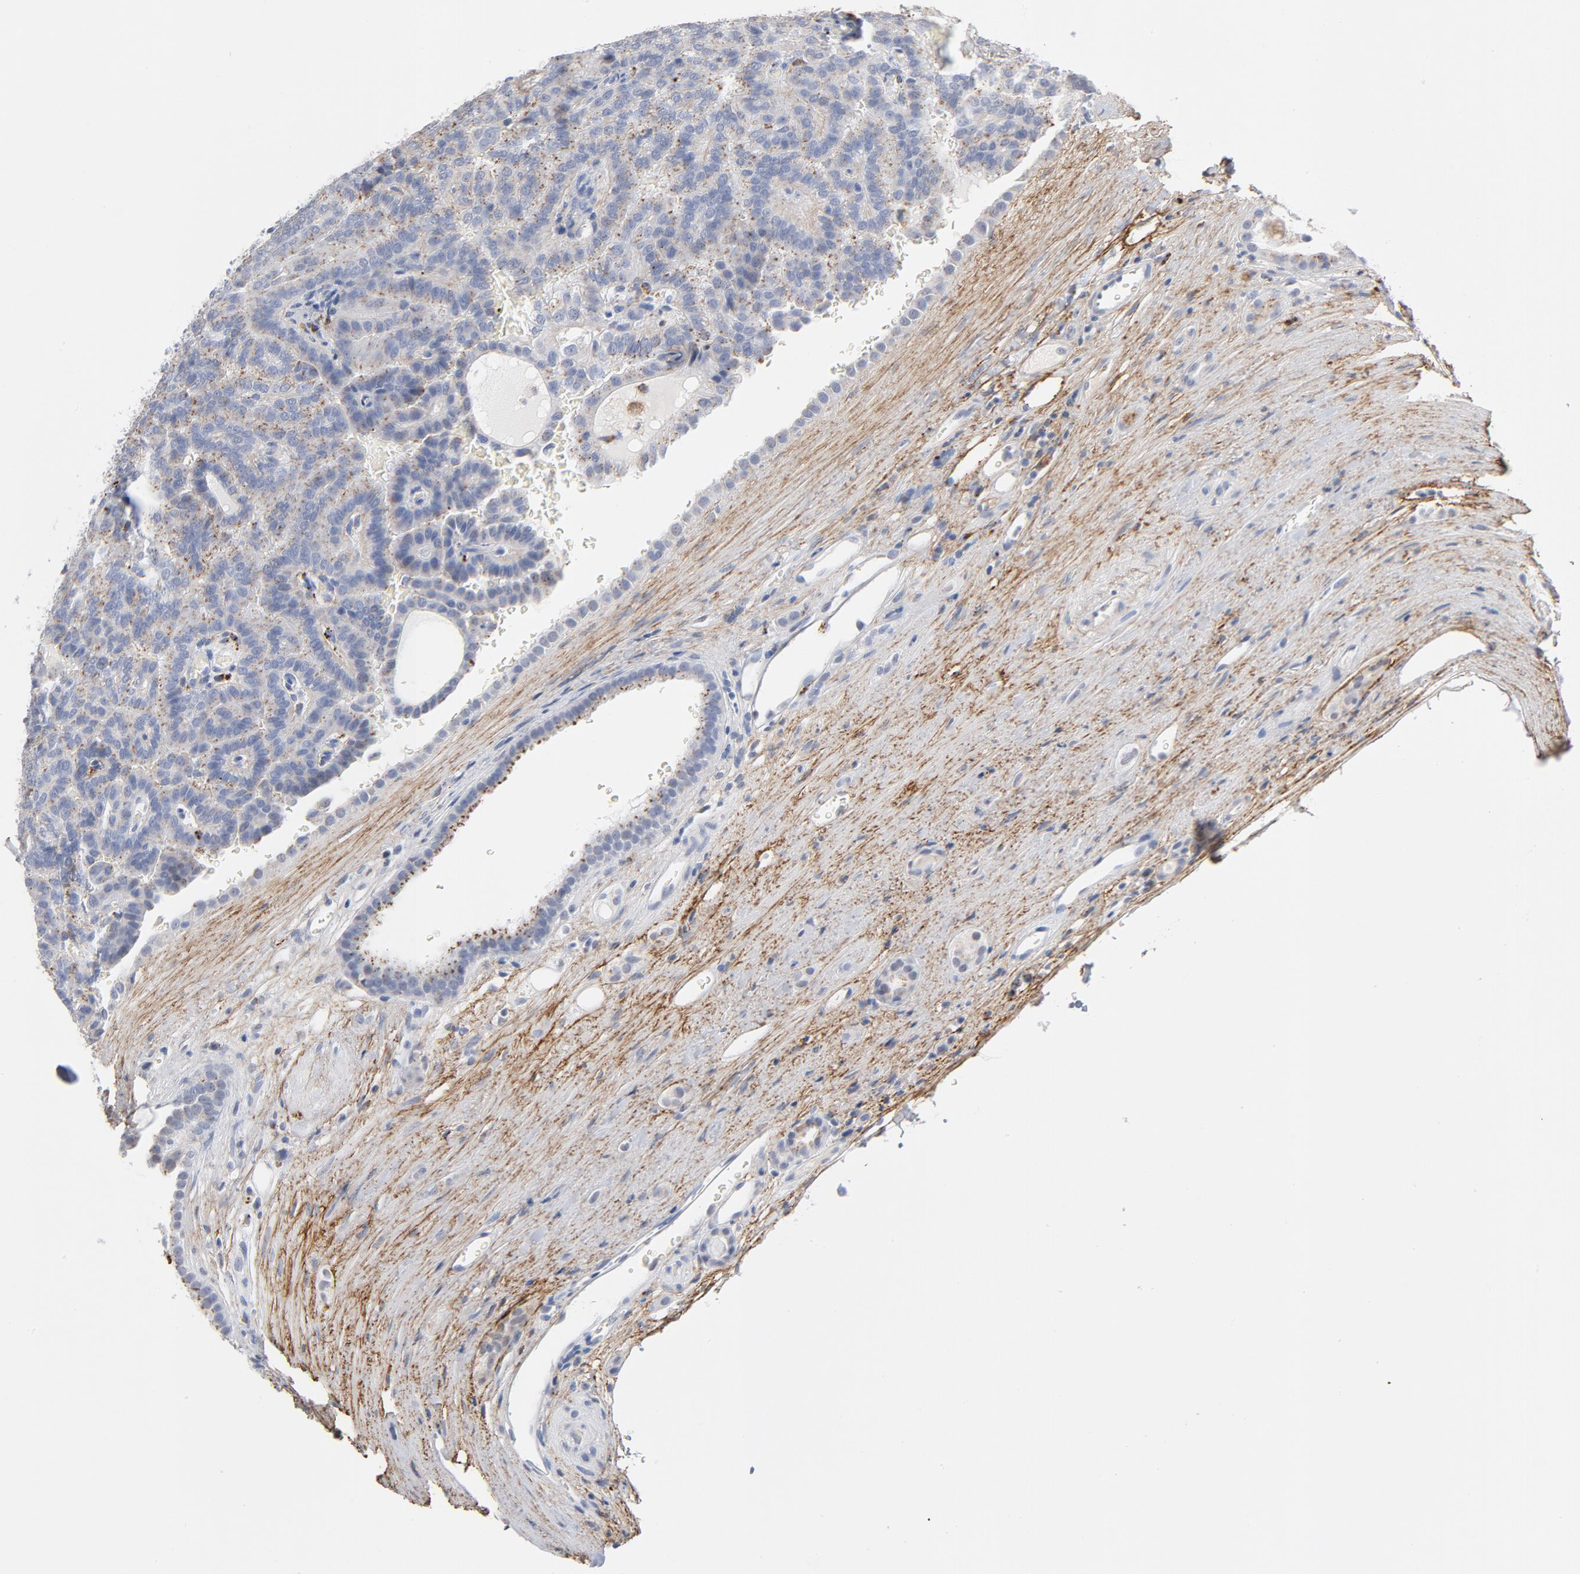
{"staining": {"intensity": "weak", "quantity": ">75%", "location": "cytoplasmic/membranous"}, "tissue": "renal cancer", "cell_type": "Tumor cells", "image_type": "cancer", "snomed": [{"axis": "morphology", "description": "Adenocarcinoma, NOS"}, {"axis": "topography", "description": "Kidney"}], "caption": "IHC photomicrograph of neoplastic tissue: human adenocarcinoma (renal) stained using immunohistochemistry (IHC) exhibits low levels of weak protein expression localized specifically in the cytoplasmic/membranous of tumor cells, appearing as a cytoplasmic/membranous brown color.", "gene": "LTBP2", "patient": {"sex": "male", "age": 61}}